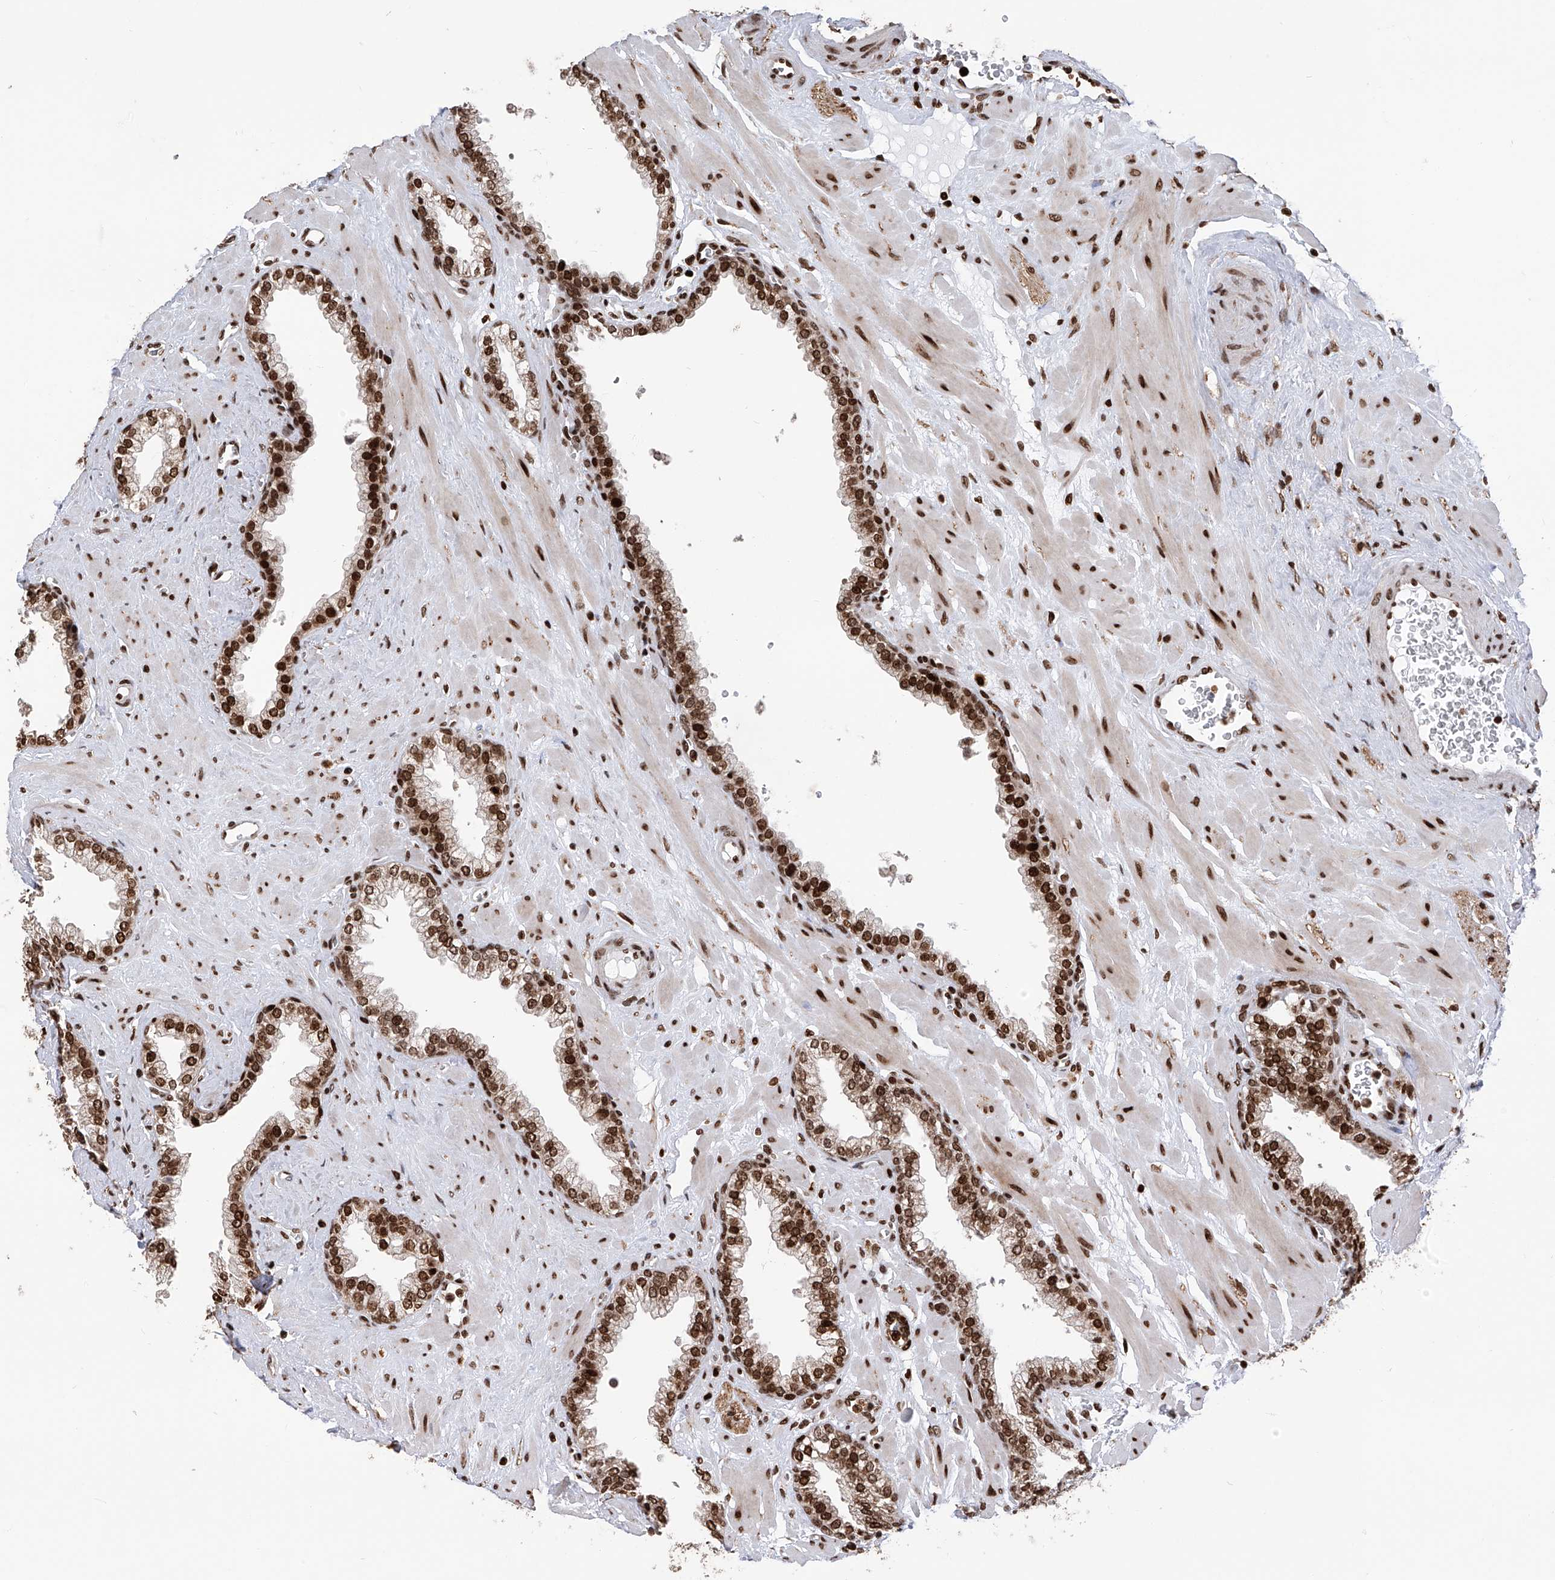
{"staining": {"intensity": "strong", "quantity": ">75%", "location": "nuclear"}, "tissue": "prostate", "cell_type": "Glandular cells", "image_type": "normal", "snomed": [{"axis": "morphology", "description": "Normal tissue, NOS"}, {"axis": "morphology", "description": "Urothelial carcinoma, Low grade"}, {"axis": "topography", "description": "Urinary bladder"}, {"axis": "topography", "description": "Prostate"}], "caption": "IHC staining of benign prostate, which demonstrates high levels of strong nuclear staining in approximately >75% of glandular cells indicating strong nuclear protein positivity. The staining was performed using DAB (3,3'-diaminobenzidine) (brown) for protein detection and nuclei were counterstained in hematoxylin (blue).", "gene": "PAK1IP1", "patient": {"sex": "male", "age": 60}}